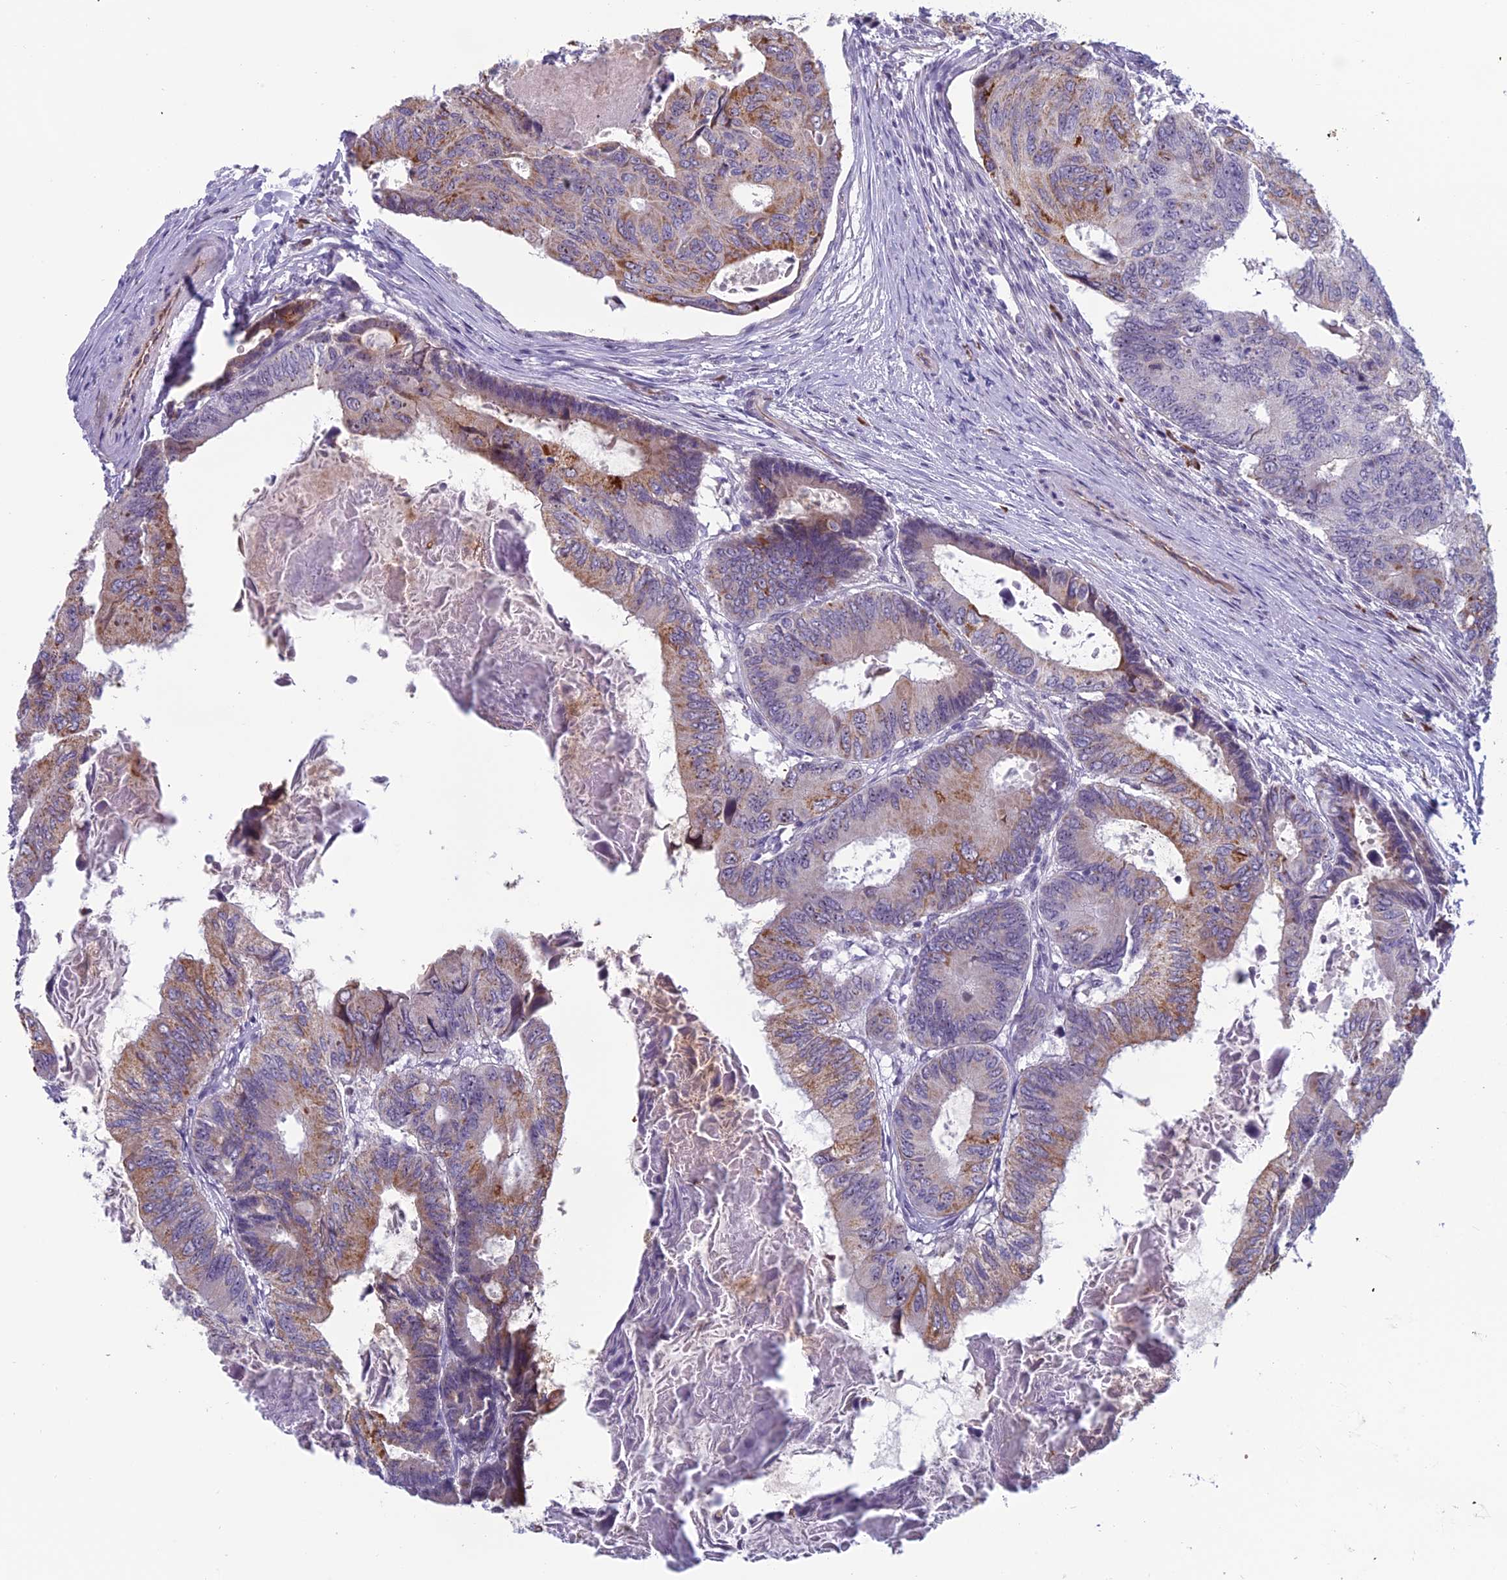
{"staining": {"intensity": "moderate", "quantity": ">75%", "location": "nuclear"}, "tissue": "colorectal cancer", "cell_type": "Tumor cells", "image_type": "cancer", "snomed": [{"axis": "morphology", "description": "Adenocarcinoma, NOS"}, {"axis": "topography", "description": "Colon"}], "caption": "About >75% of tumor cells in adenocarcinoma (colorectal) display moderate nuclear protein positivity as visualized by brown immunohistochemical staining.", "gene": "NOC2L", "patient": {"sex": "male", "age": 85}}